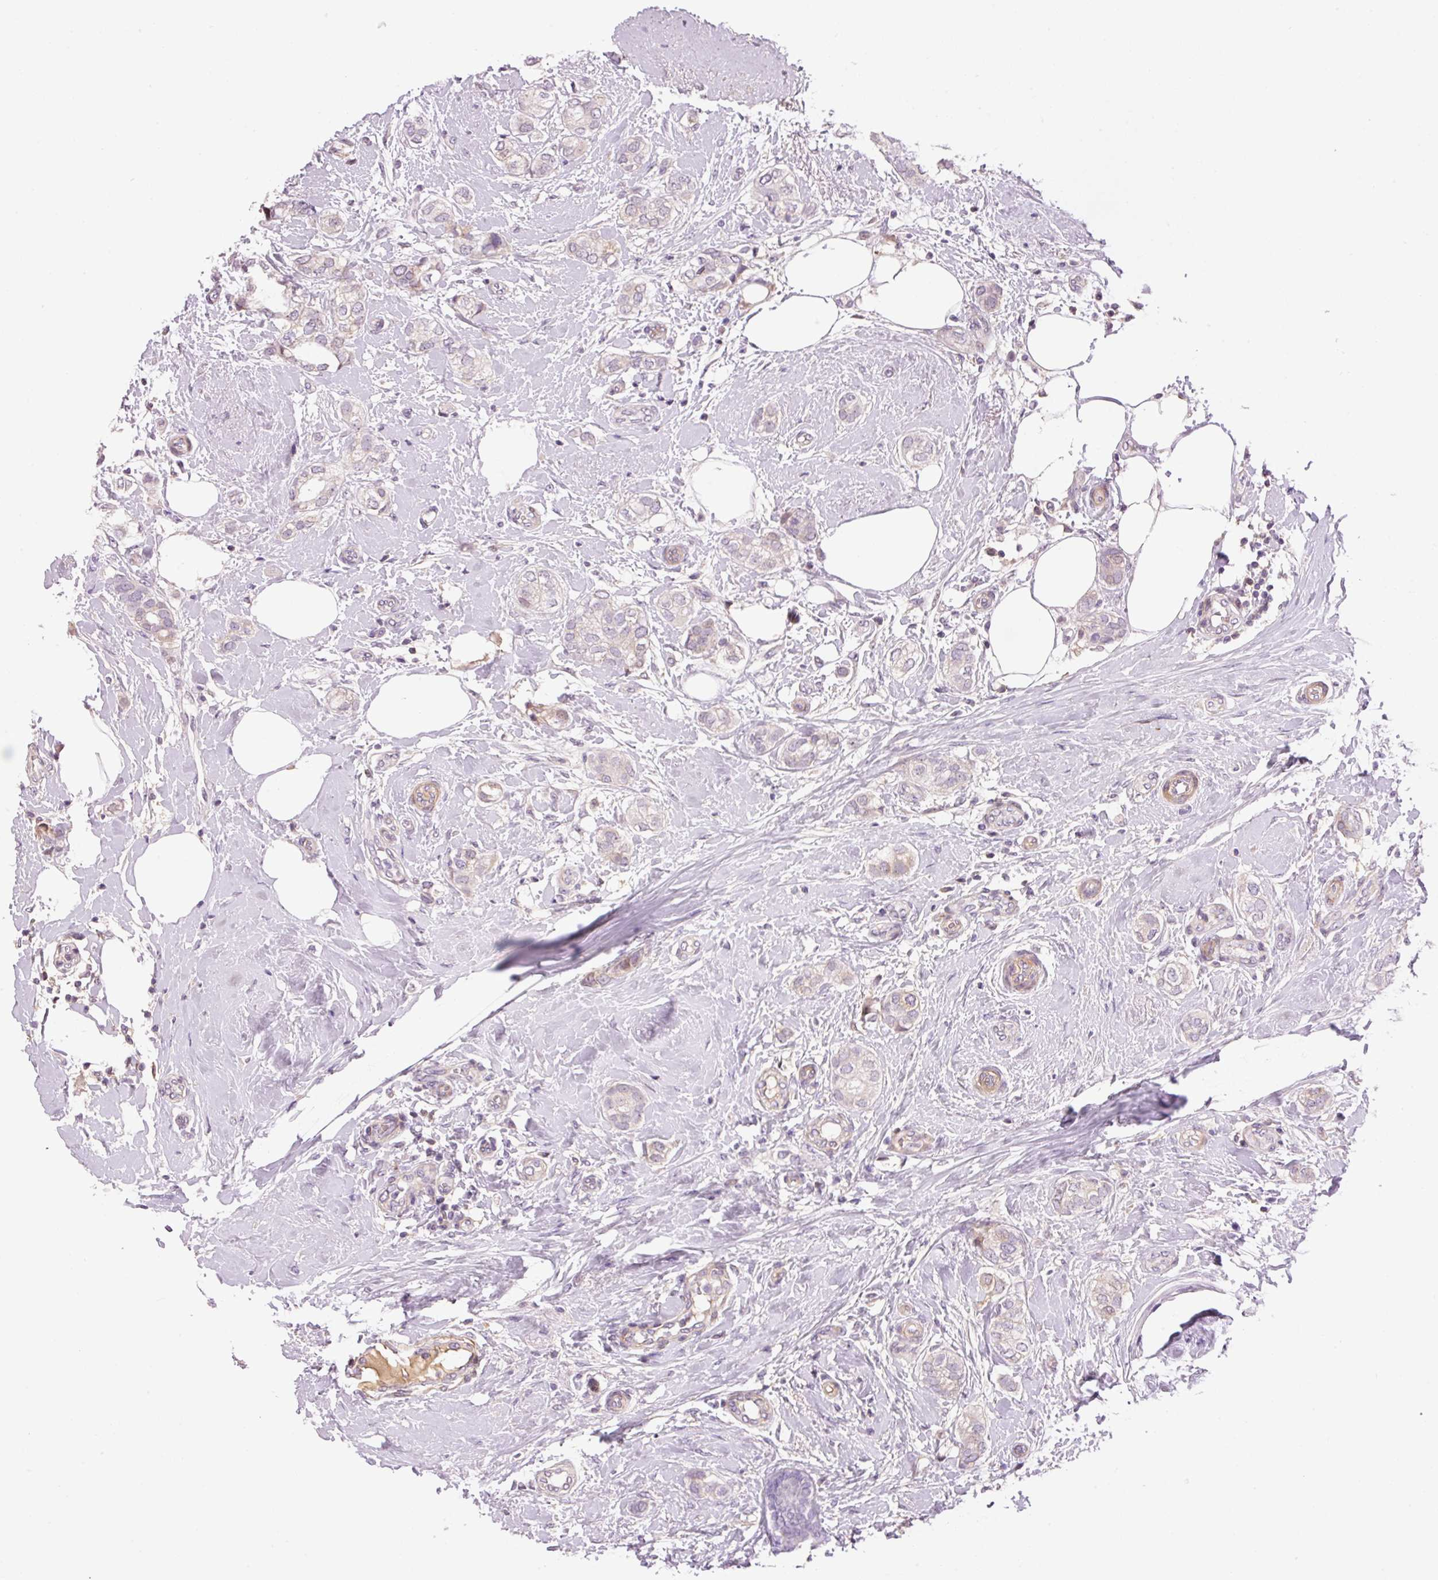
{"staining": {"intensity": "negative", "quantity": "none", "location": "none"}, "tissue": "breast cancer", "cell_type": "Tumor cells", "image_type": "cancer", "snomed": [{"axis": "morphology", "description": "Duct carcinoma"}, {"axis": "topography", "description": "Breast"}], "caption": "Immunohistochemistry of infiltrating ductal carcinoma (breast) reveals no positivity in tumor cells.", "gene": "HNF1A", "patient": {"sex": "female", "age": 73}}